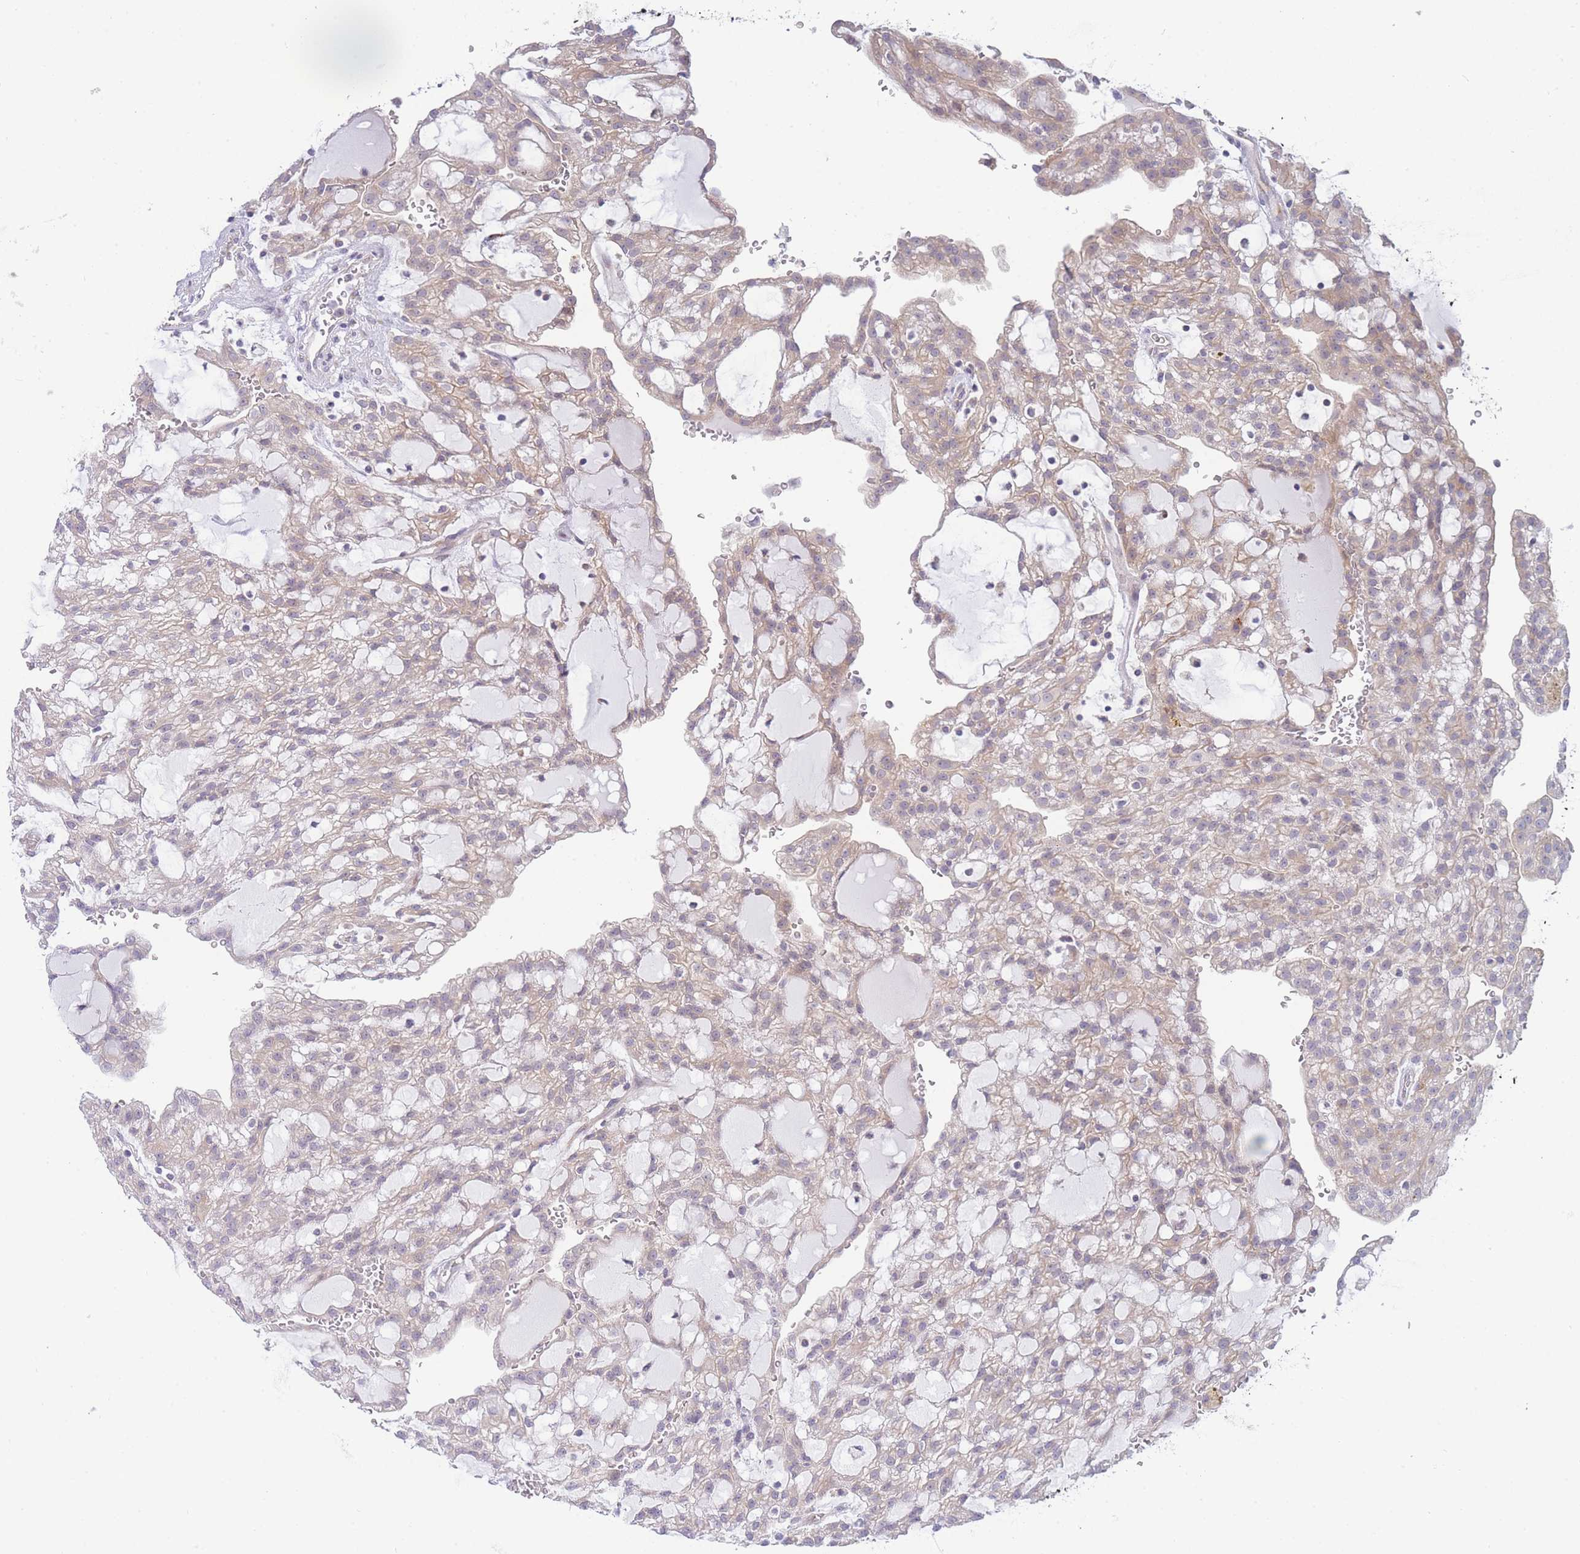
{"staining": {"intensity": "weak", "quantity": "25%-75%", "location": "cytoplasmic/membranous"}, "tissue": "renal cancer", "cell_type": "Tumor cells", "image_type": "cancer", "snomed": [{"axis": "morphology", "description": "Adenocarcinoma, NOS"}, {"axis": "topography", "description": "Kidney"}], "caption": "Renal cancer tissue displays weak cytoplasmic/membranous positivity in about 25%-75% of tumor cells", "gene": "ZNF510", "patient": {"sex": "male", "age": 63}}